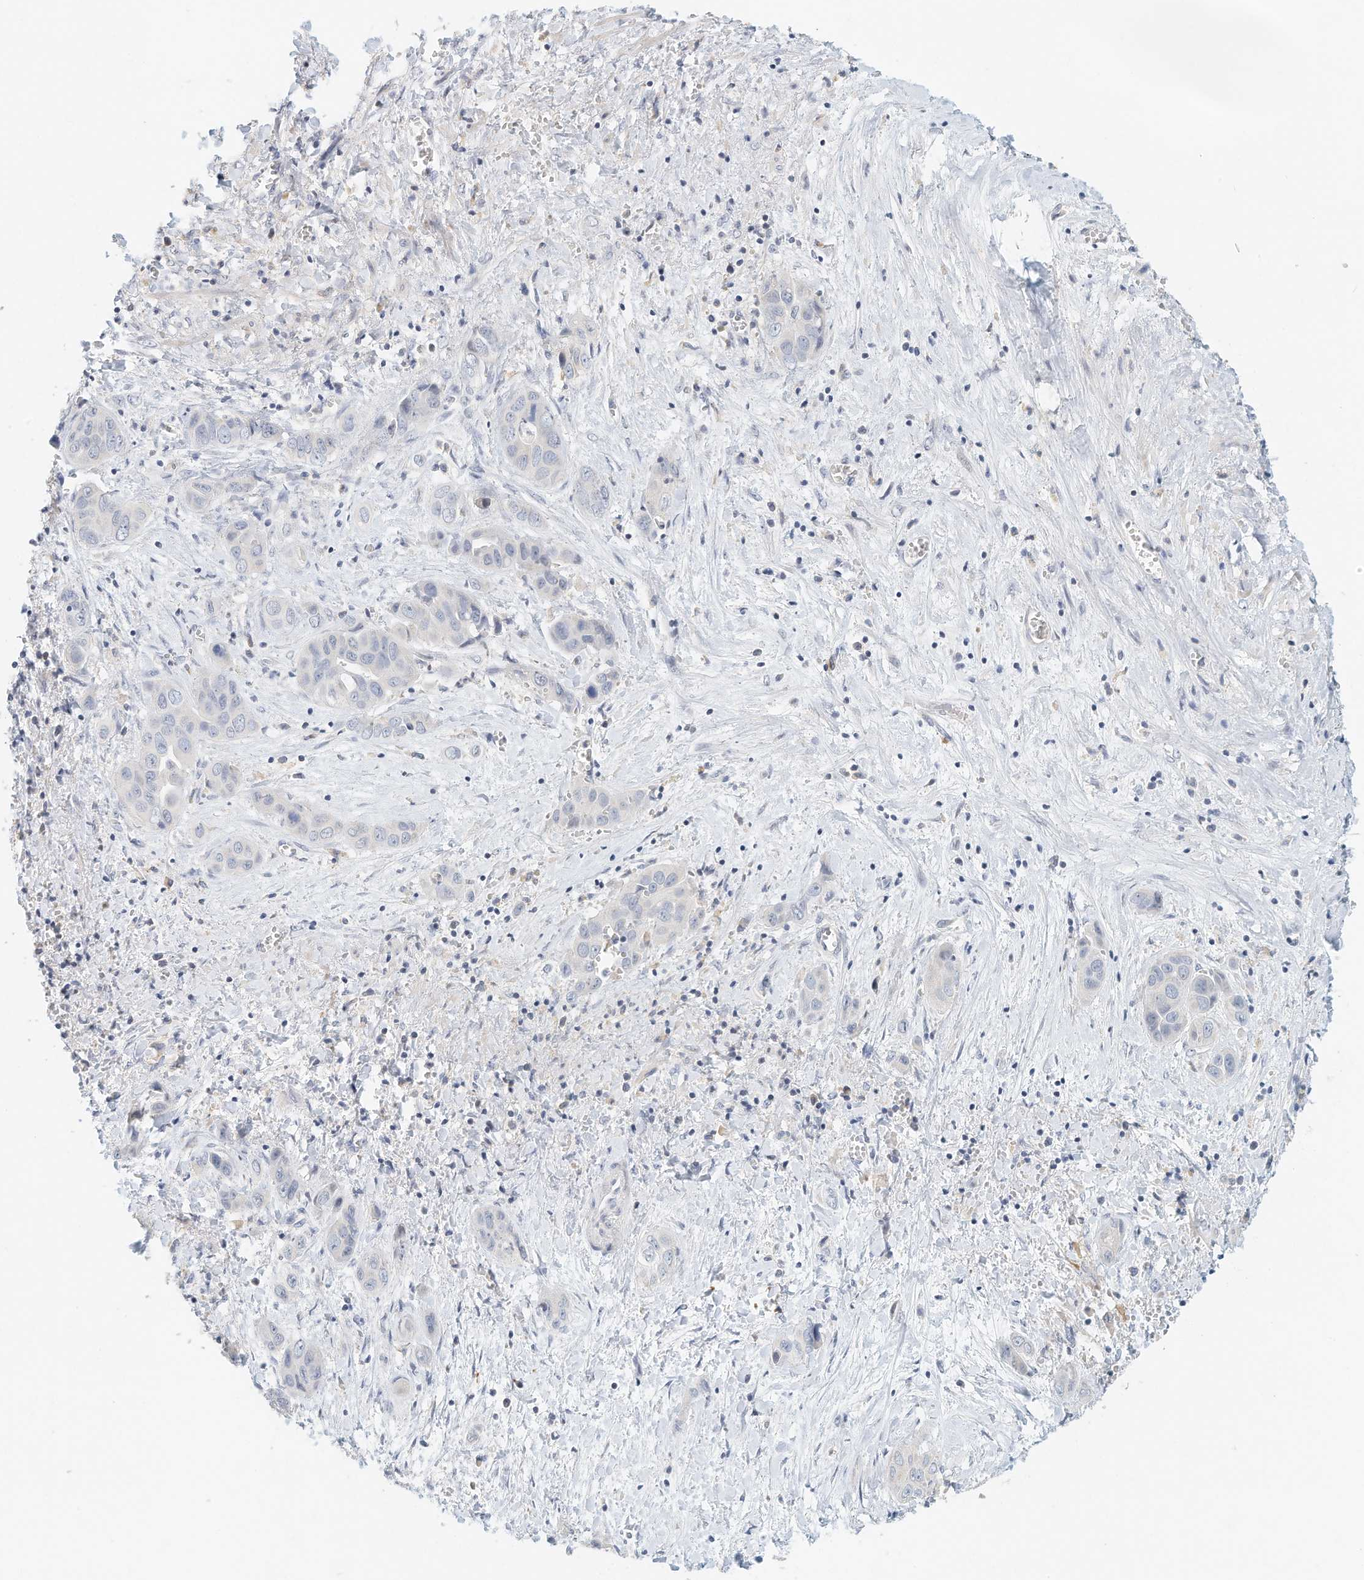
{"staining": {"intensity": "negative", "quantity": "none", "location": "none"}, "tissue": "liver cancer", "cell_type": "Tumor cells", "image_type": "cancer", "snomed": [{"axis": "morphology", "description": "Cholangiocarcinoma"}, {"axis": "topography", "description": "Liver"}], "caption": "High power microscopy micrograph of an immunohistochemistry photomicrograph of cholangiocarcinoma (liver), revealing no significant staining in tumor cells. (DAB (3,3'-diaminobenzidine) immunohistochemistry (IHC), high magnification).", "gene": "MICAL1", "patient": {"sex": "female", "age": 52}}